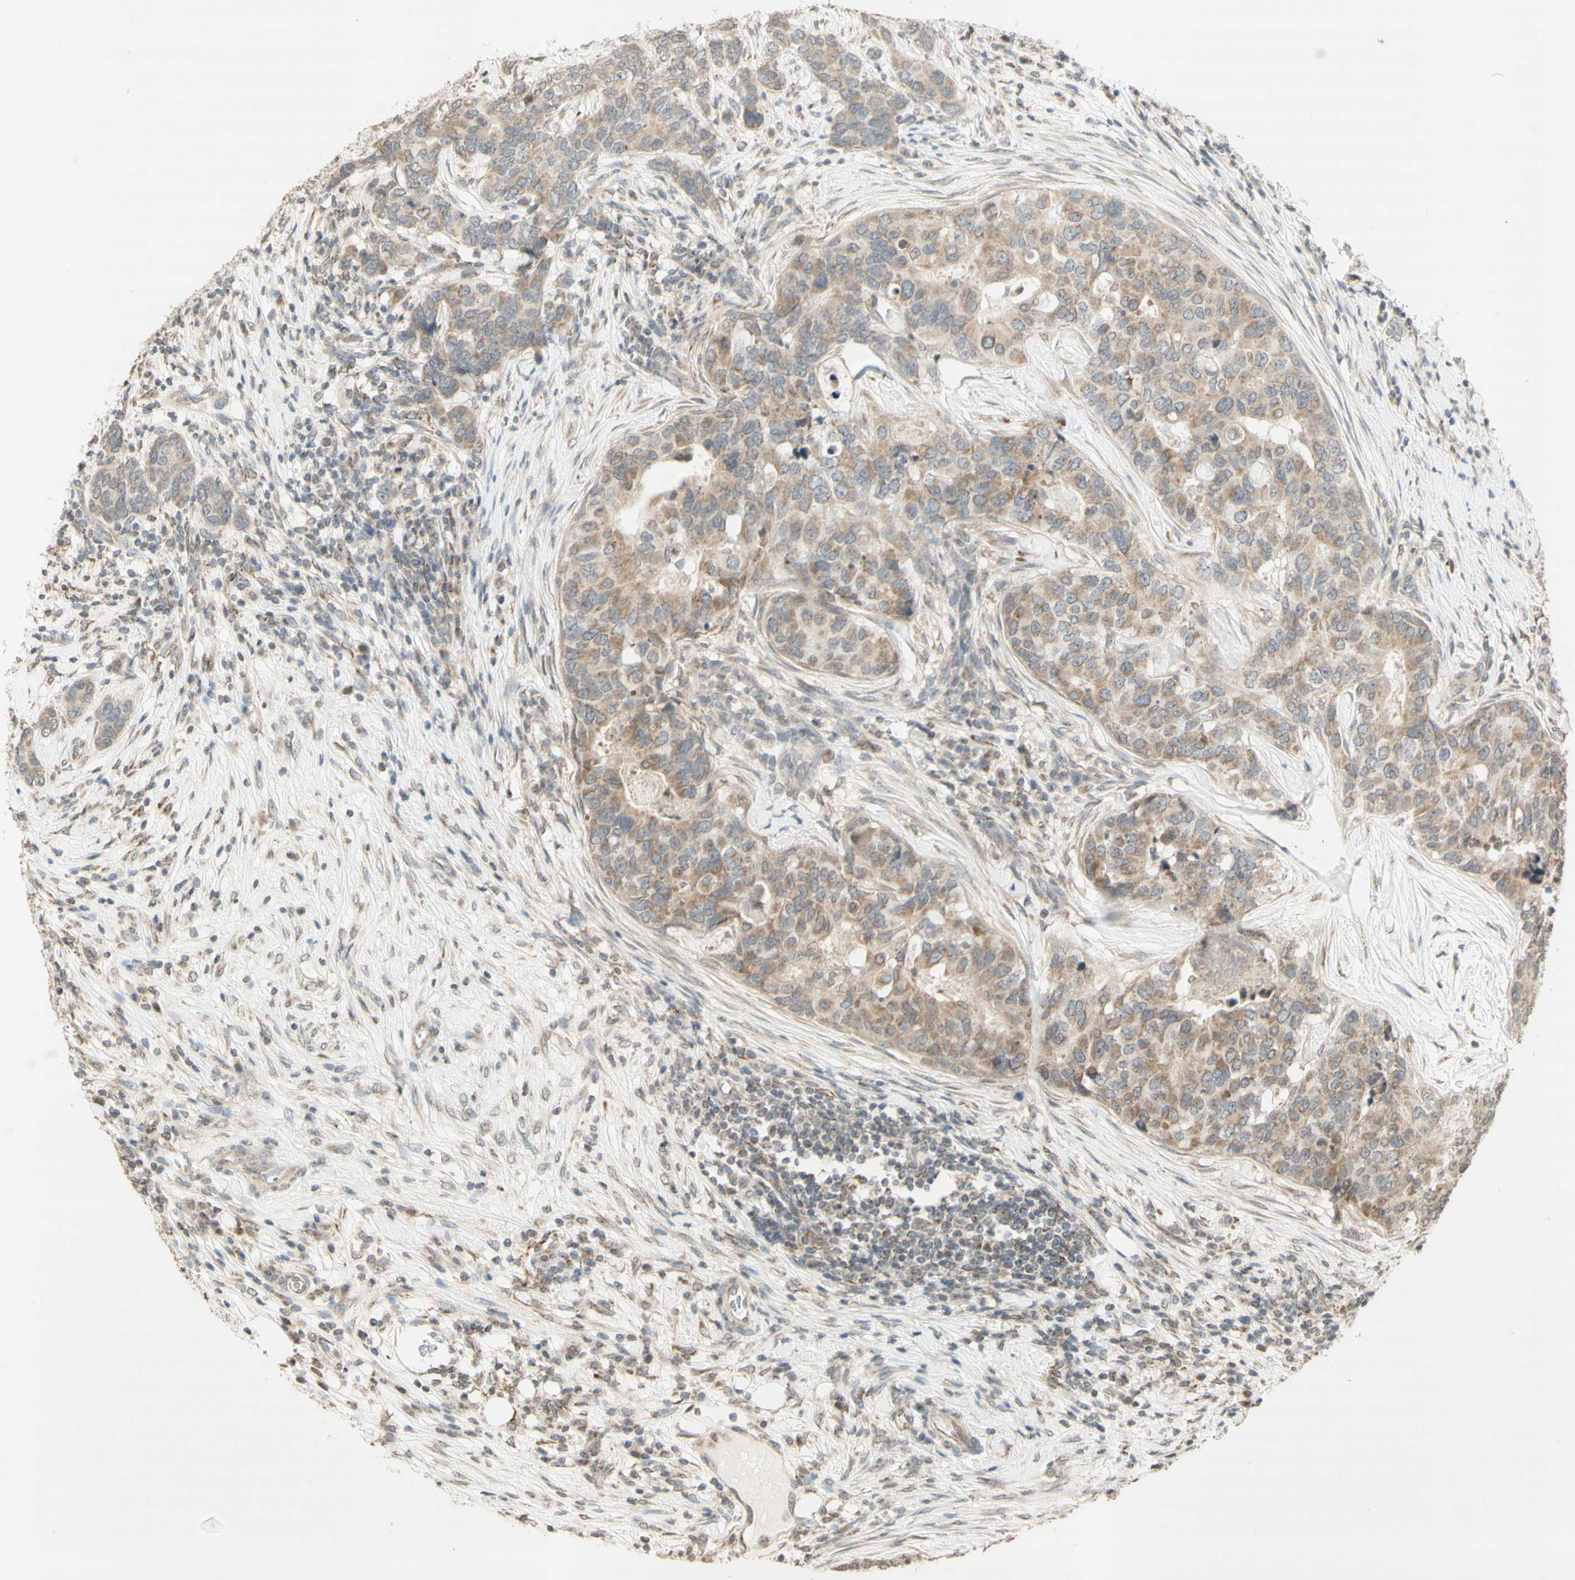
{"staining": {"intensity": "weak", "quantity": ">75%", "location": "cytoplasmic/membranous"}, "tissue": "breast cancer", "cell_type": "Tumor cells", "image_type": "cancer", "snomed": [{"axis": "morphology", "description": "Lobular carcinoma"}, {"axis": "topography", "description": "Breast"}], "caption": "This image displays breast lobular carcinoma stained with immunohistochemistry (IHC) to label a protein in brown. The cytoplasmic/membranous of tumor cells show weak positivity for the protein. Nuclei are counter-stained blue.", "gene": "CCNI", "patient": {"sex": "female", "age": 59}}